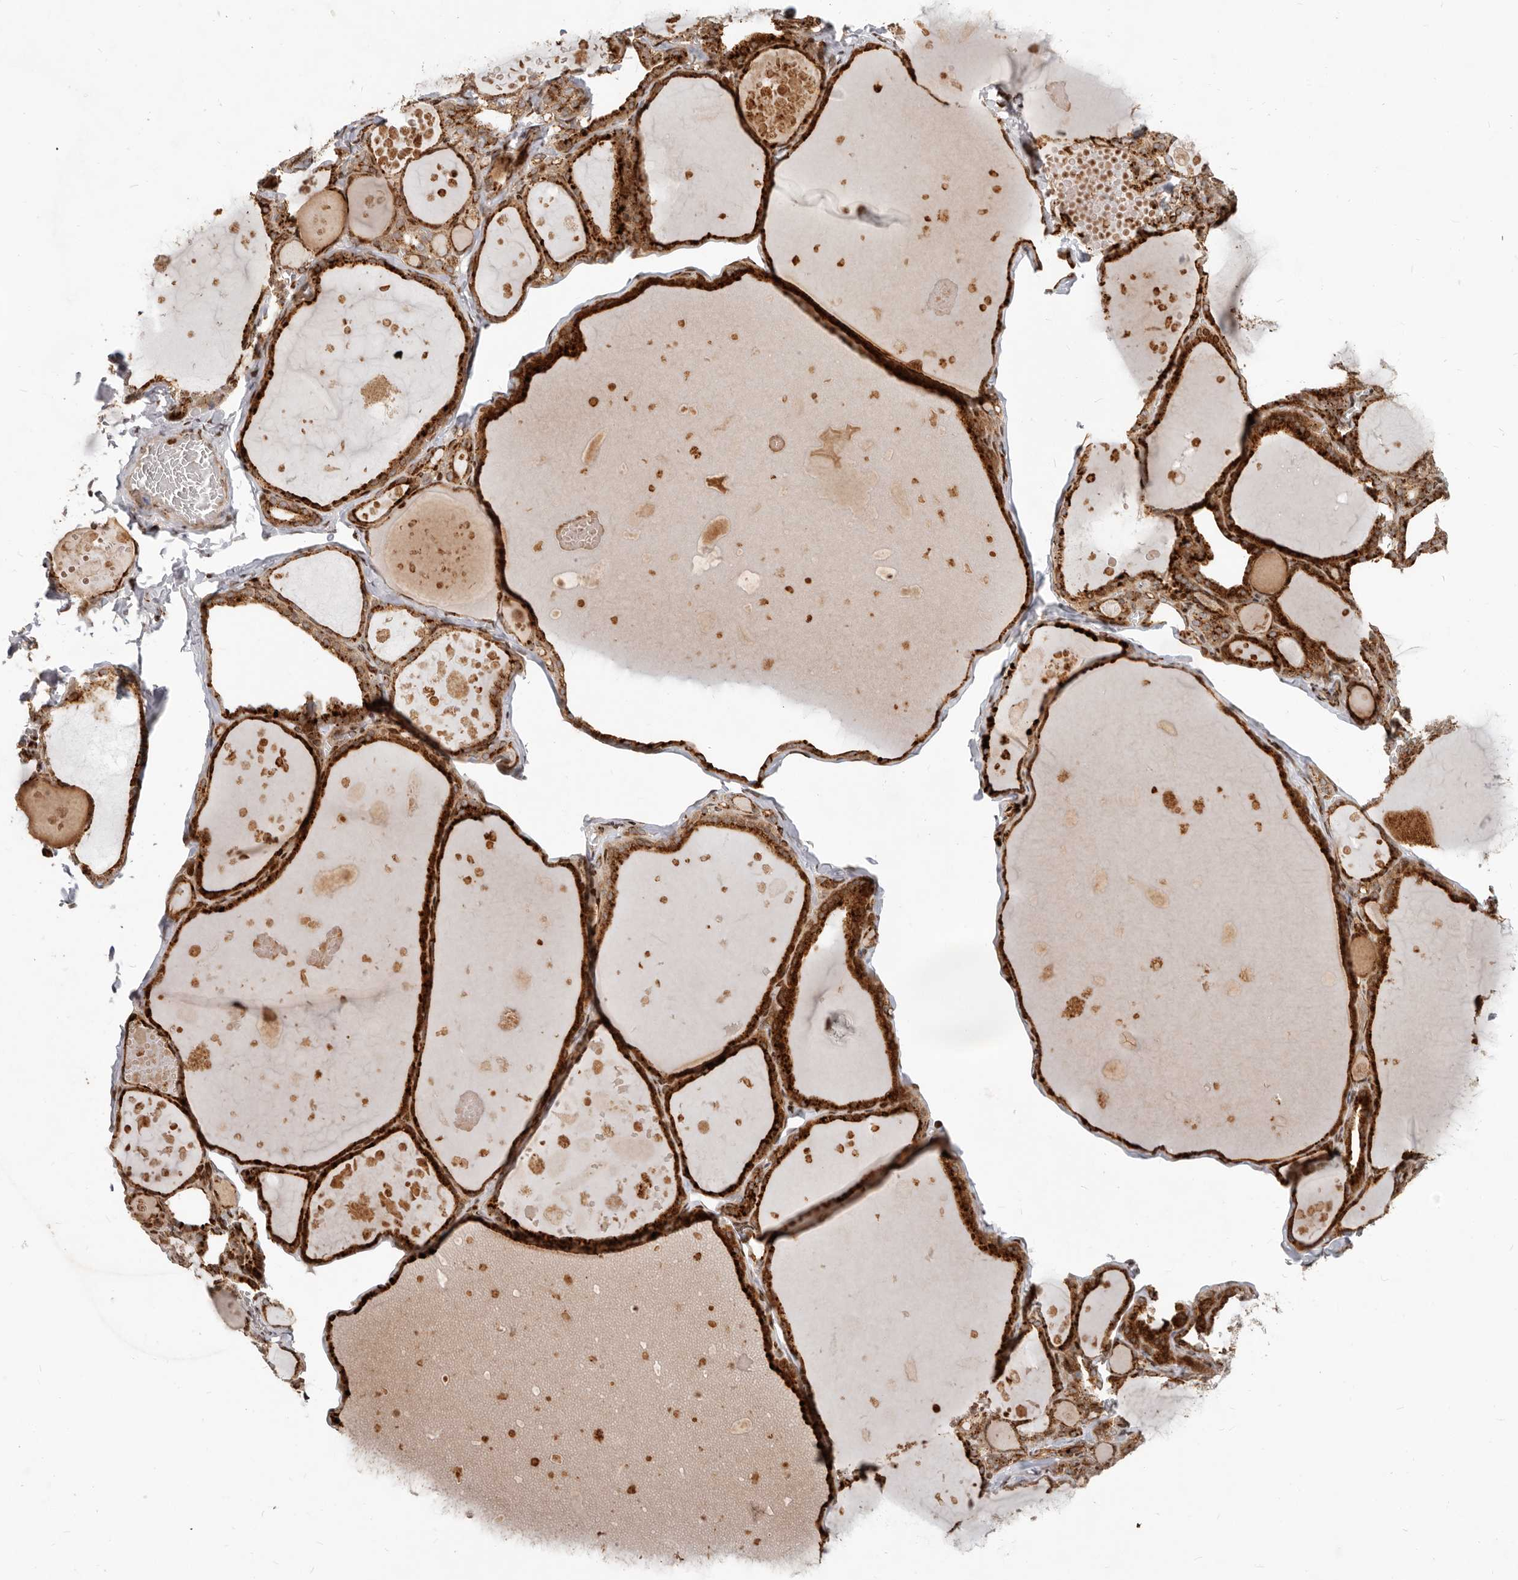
{"staining": {"intensity": "strong", "quantity": ">75%", "location": "cytoplasmic/membranous"}, "tissue": "thyroid gland", "cell_type": "Glandular cells", "image_type": "normal", "snomed": [{"axis": "morphology", "description": "Normal tissue, NOS"}, {"axis": "topography", "description": "Thyroid gland"}], "caption": "Immunohistochemistry (IHC) of unremarkable human thyroid gland demonstrates high levels of strong cytoplasmic/membranous staining in about >75% of glandular cells.", "gene": "TRIM4", "patient": {"sex": "male", "age": 56}}